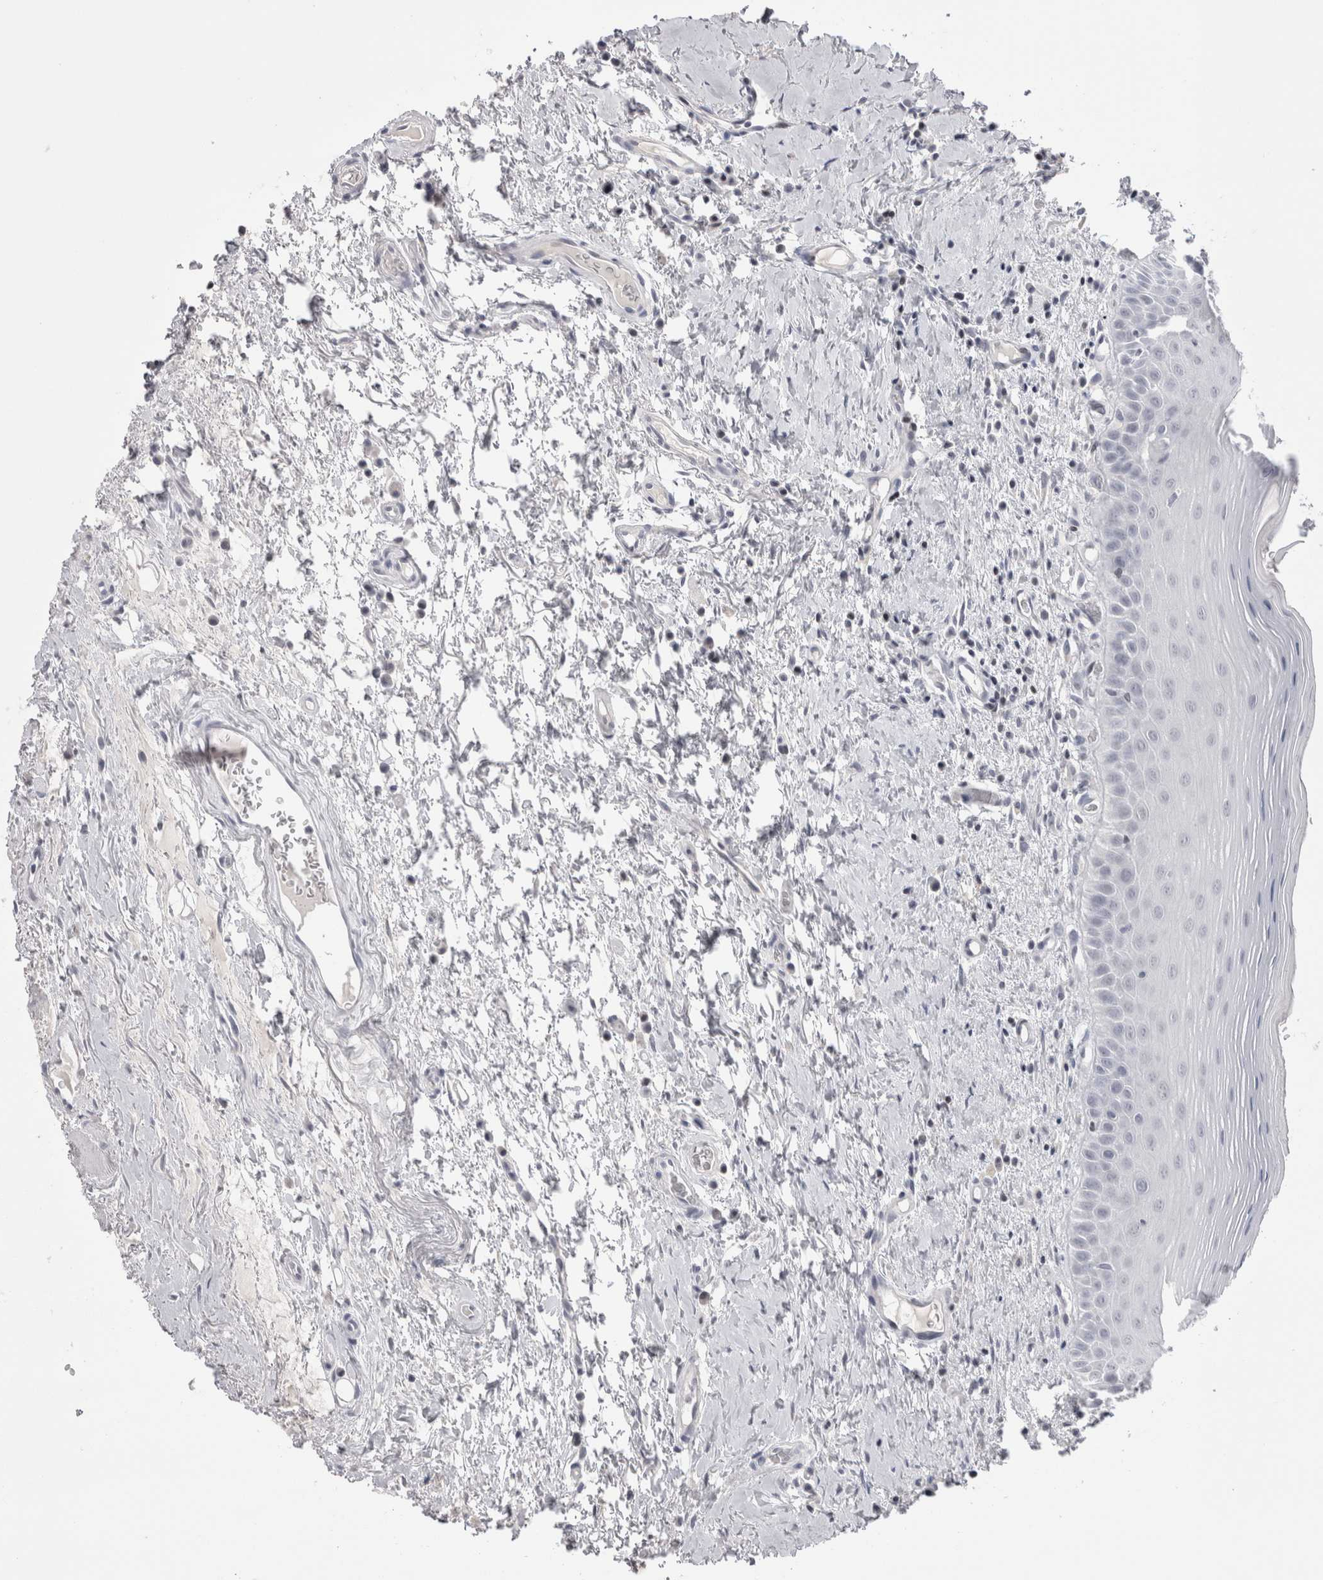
{"staining": {"intensity": "negative", "quantity": "none", "location": "none"}, "tissue": "oral mucosa", "cell_type": "Squamous epithelial cells", "image_type": "normal", "snomed": [{"axis": "morphology", "description": "Normal tissue, NOS"}, {"axis": "topography", "description": "Oral tissue"}], "caption": "This is an IHC histopathology image of benign human oral mucosa. There is no positivity in squamous epithelial cells.", "gene": "FNDC8", "patient": {"sex": "male", "age": 82}}